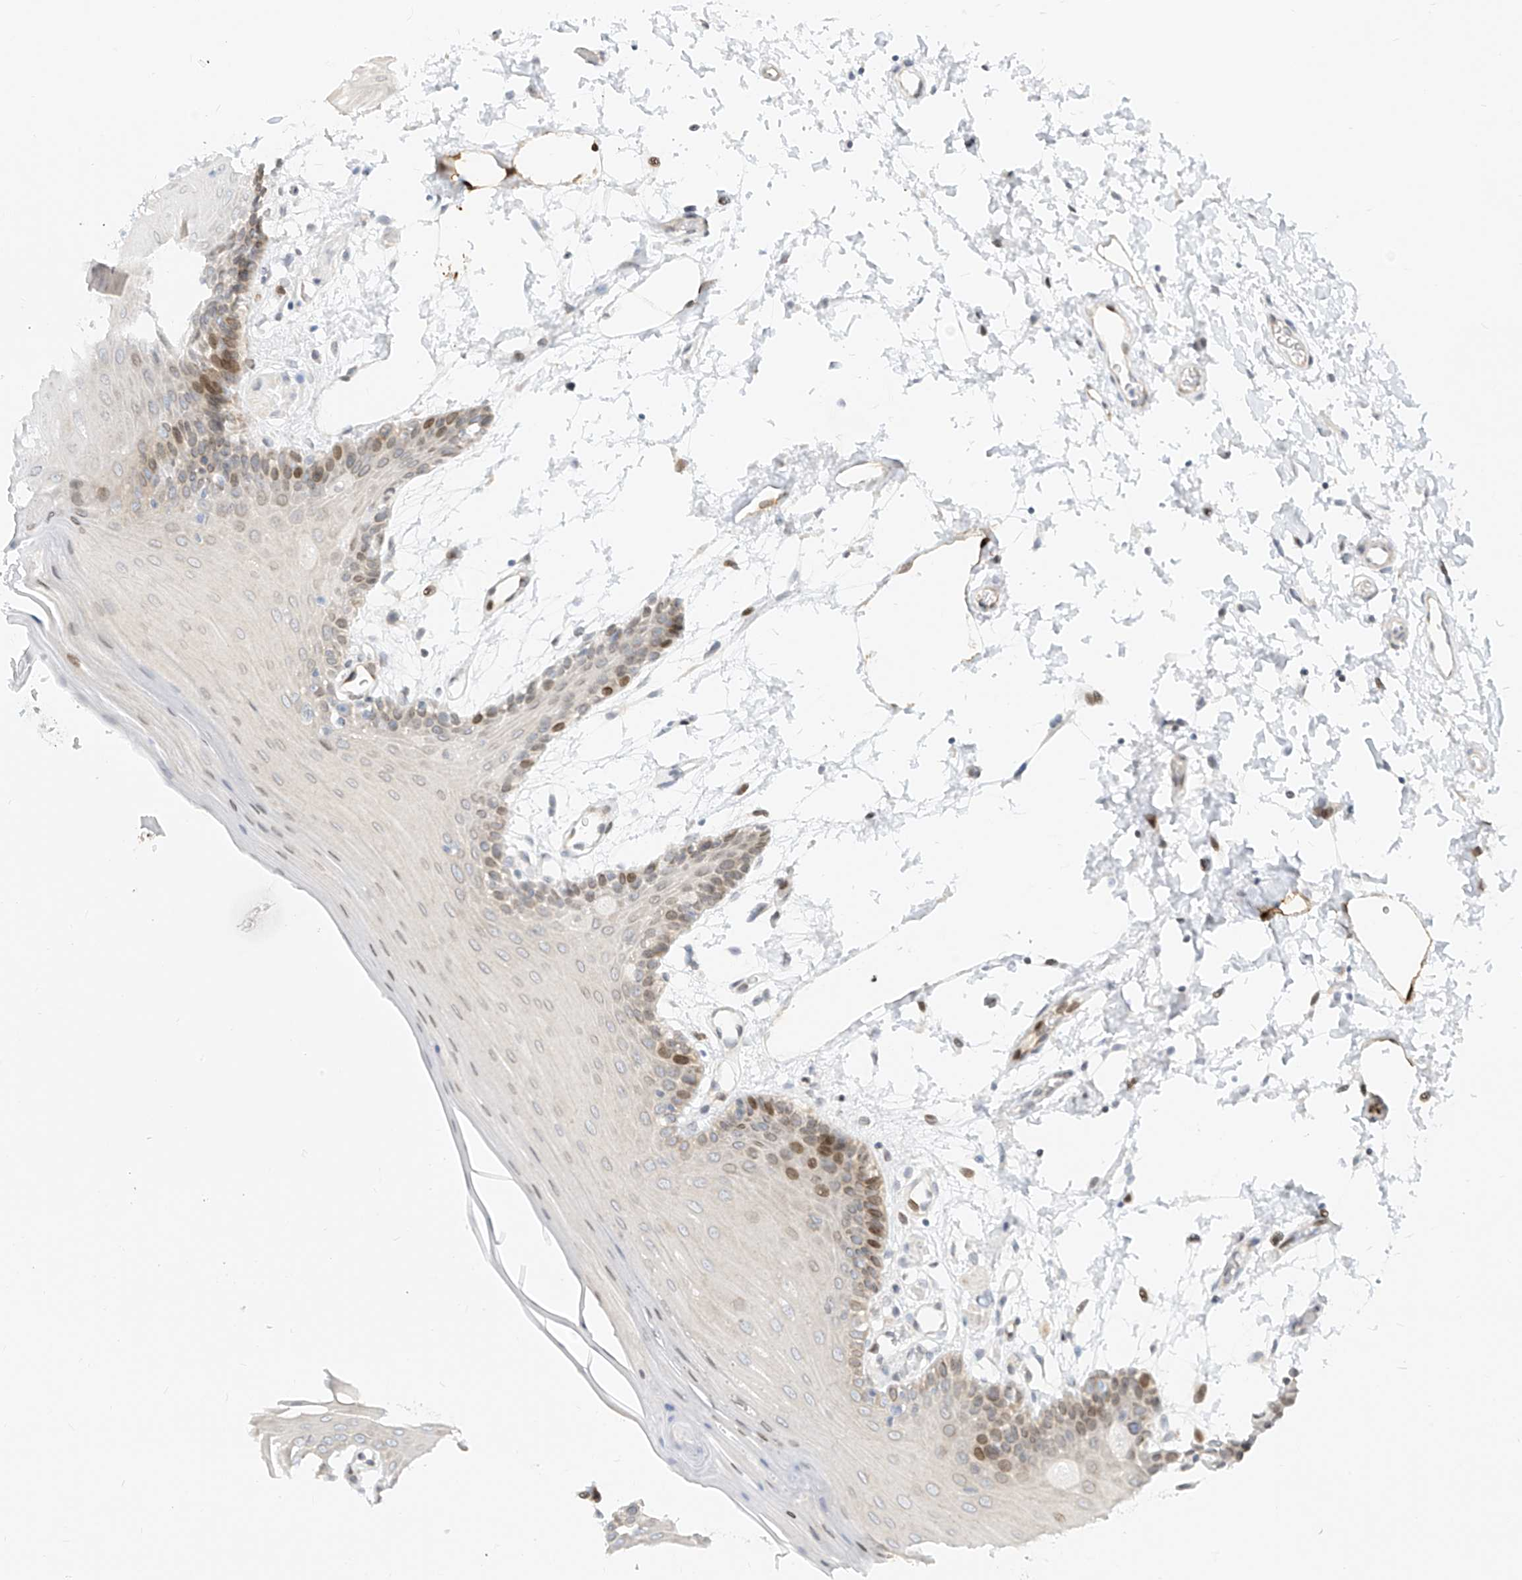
{"staining": {"intensity": "moderate", "quantity": "<25%", "location": "cytoplasmic/membranous,nuclear"}, "tissue": "oral mucosa", "cell_type": "Squamous epithelial cells", "image_type": "normal", "snomed": [{"axis": "morphology", "description": "Normal tissue, NOS"}, {"axis": "topography", "description": "Skeletal muscle"}, {"axis": "topography", "description": "Oral tissue"}, {"axis": "topography", "description": "Salivary gland"}, {"axis": "topography", "description": "Peripheral nerve tissue"}], "caption": "About <25% of squamous epithelial cells in normal human oral mucosa show moderate cytoplasmic/membranous,nuclear protein staining as visualized by brown immunohistochemical staining.", "gene": "NHSL1", "patient": {"sex": "male", "age": 54}}